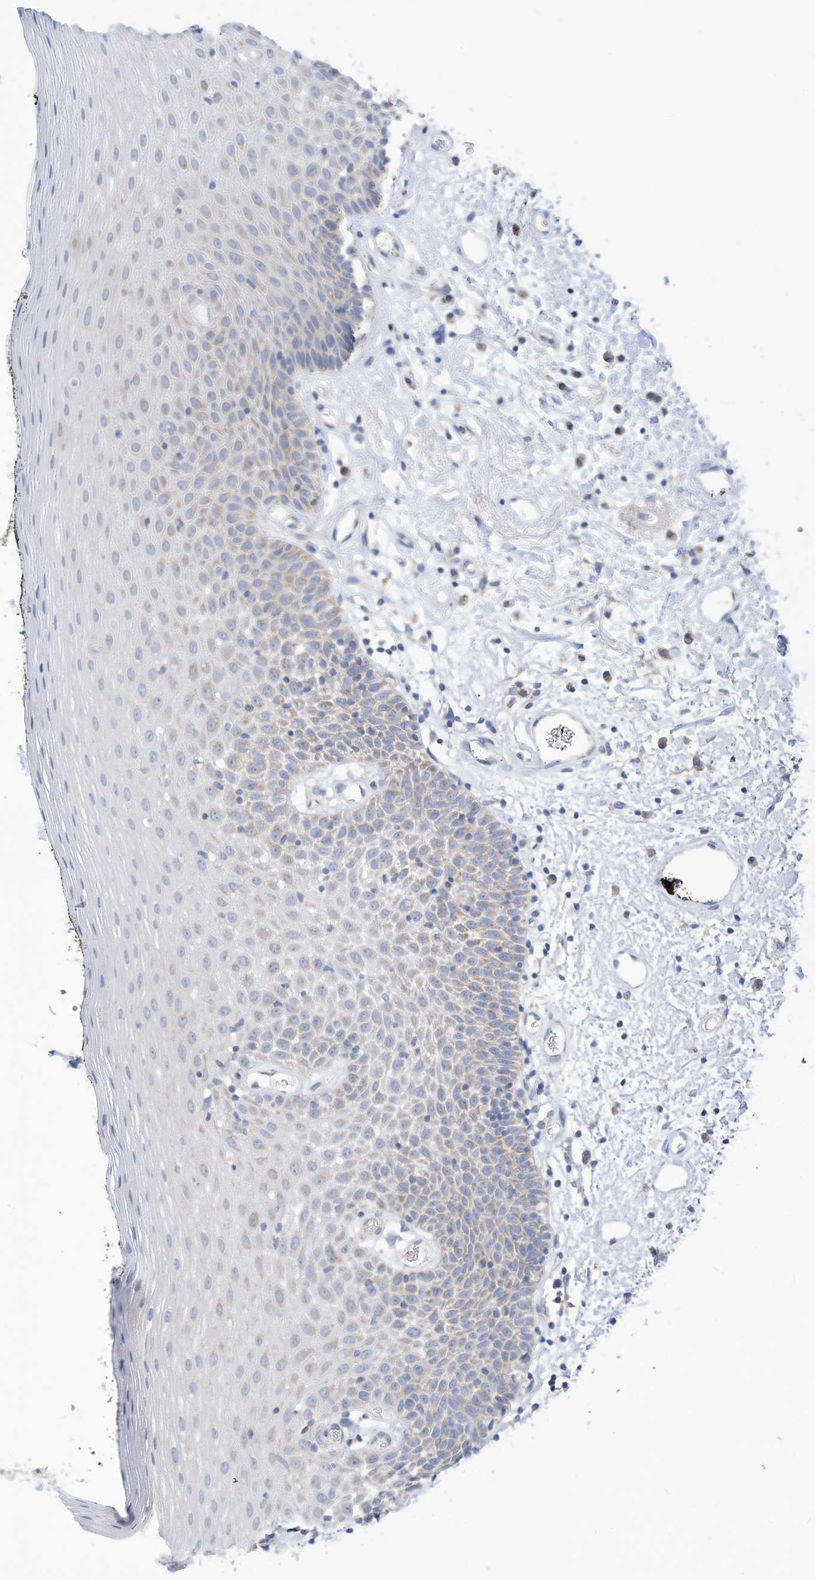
{"staining": {"intensity": "negative", "quantity": "none", "location": "none"}, "tissue": "oral mucosa", "cell_type": "Squamous epithelial cells", "image_type": "normal", "snomed": [{"axis": "morphology", "description": "Normal tissue, NOS"}, {"axis": "topography", "description": "Oral tissue"}], "caption": "An image of human oral mucosa is negative for staining in squamous epithelial cells. Brightfield microscopy of immunohistochemistry (IHC) stained with DAB (brown) and hematoxylin (blue), captured at high magnification.", "gene": "RHOH", "patient": {"sex": "male", "age": 74}}